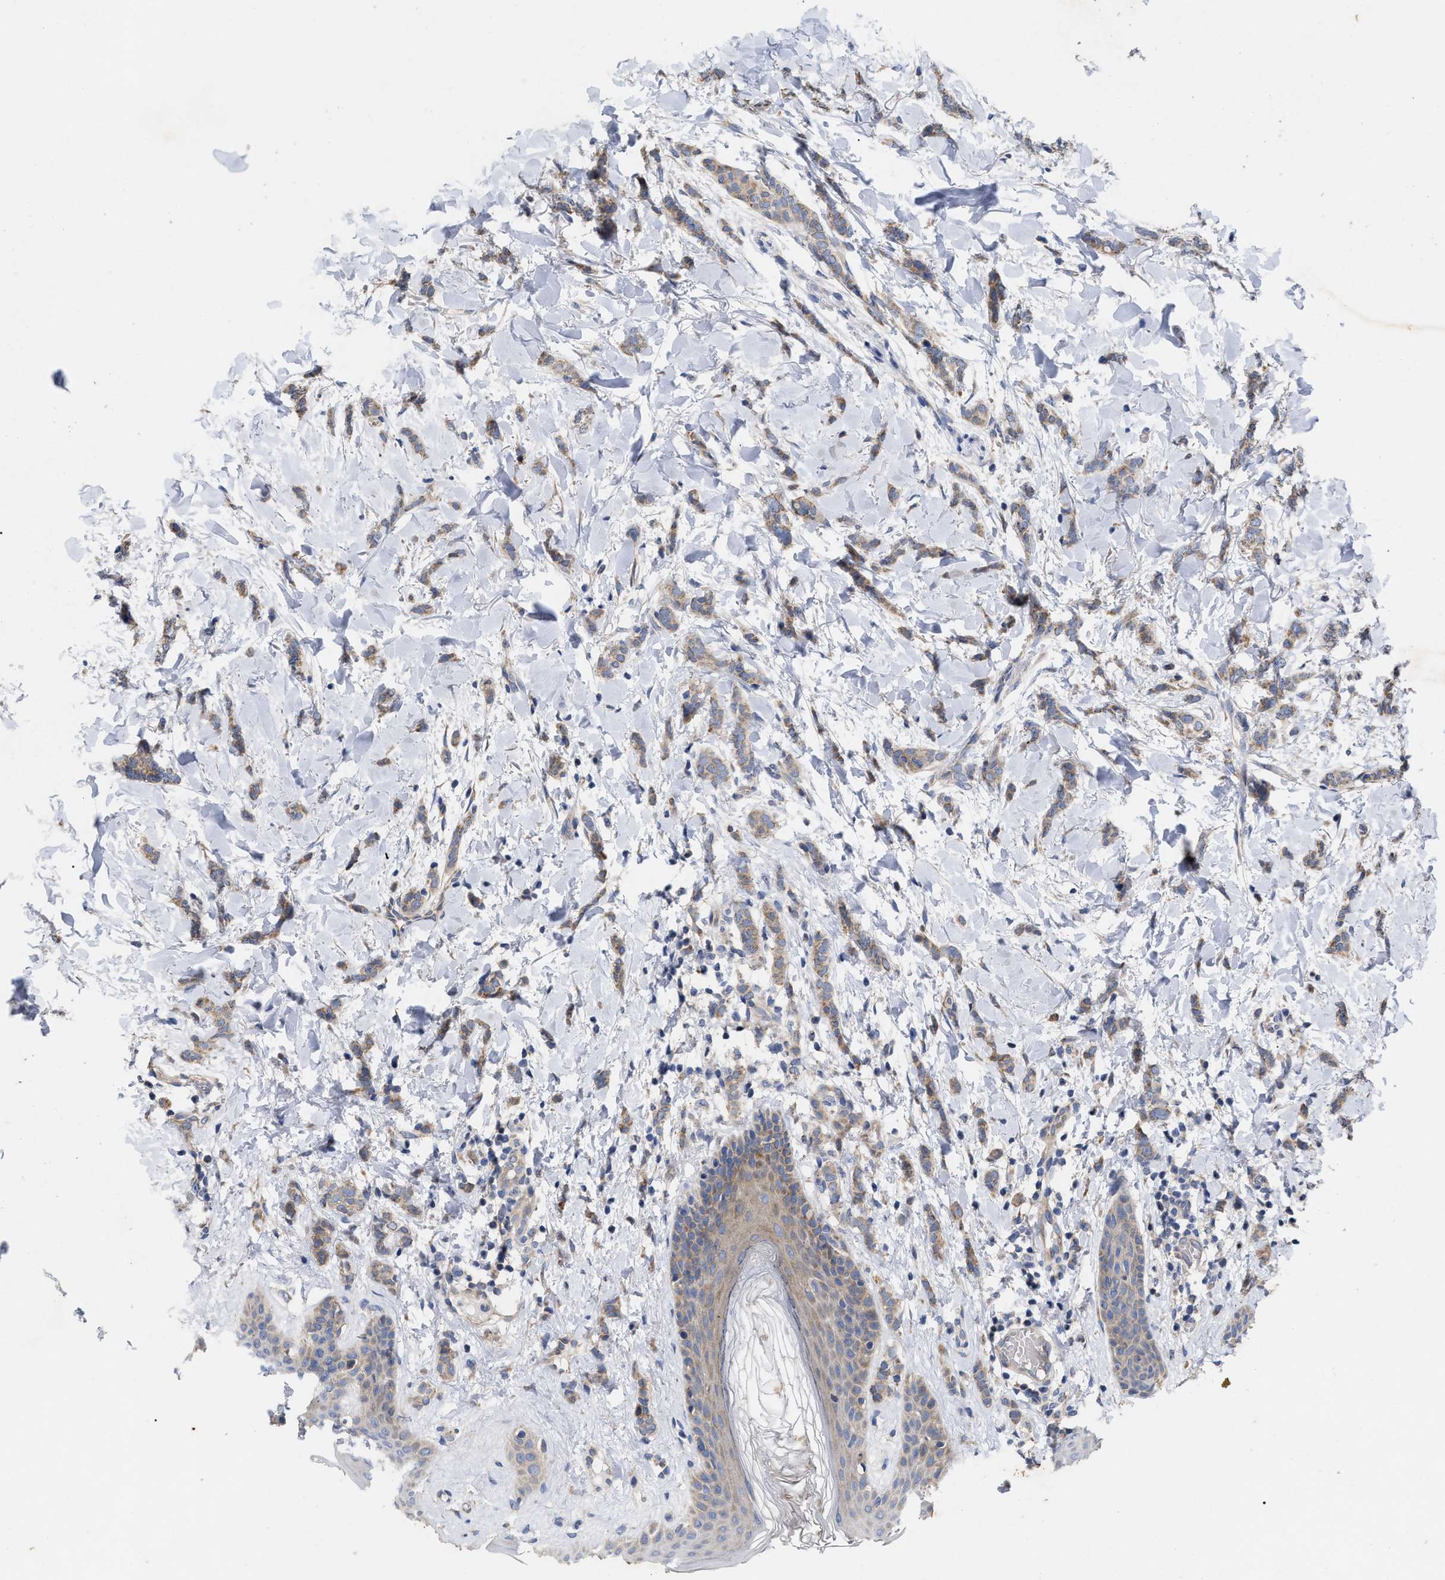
{"staining": {"intensity": "moderate", "quantity": ">75%", "location": "cytoplasmic/membranous"}, "tissue": "breast cancer", "cell_type": "Tumor cells", "image_type": "cancer", "snomed": [{"axis": "morphology", "description": "Lobular carcinoma"}, {"axis": "topography", "description": "Skin"}, {"axis": "topography", "description": "Breast"}], "caption": "Breast cancer (lobular carcinoma) was stained to show a protein in brown. There is medium levels of moderate cytoplasmic/membranous staining in about >75% of tumor cells.", "gene": "VIP", "patient": {"sex": "female", "age": 46}}